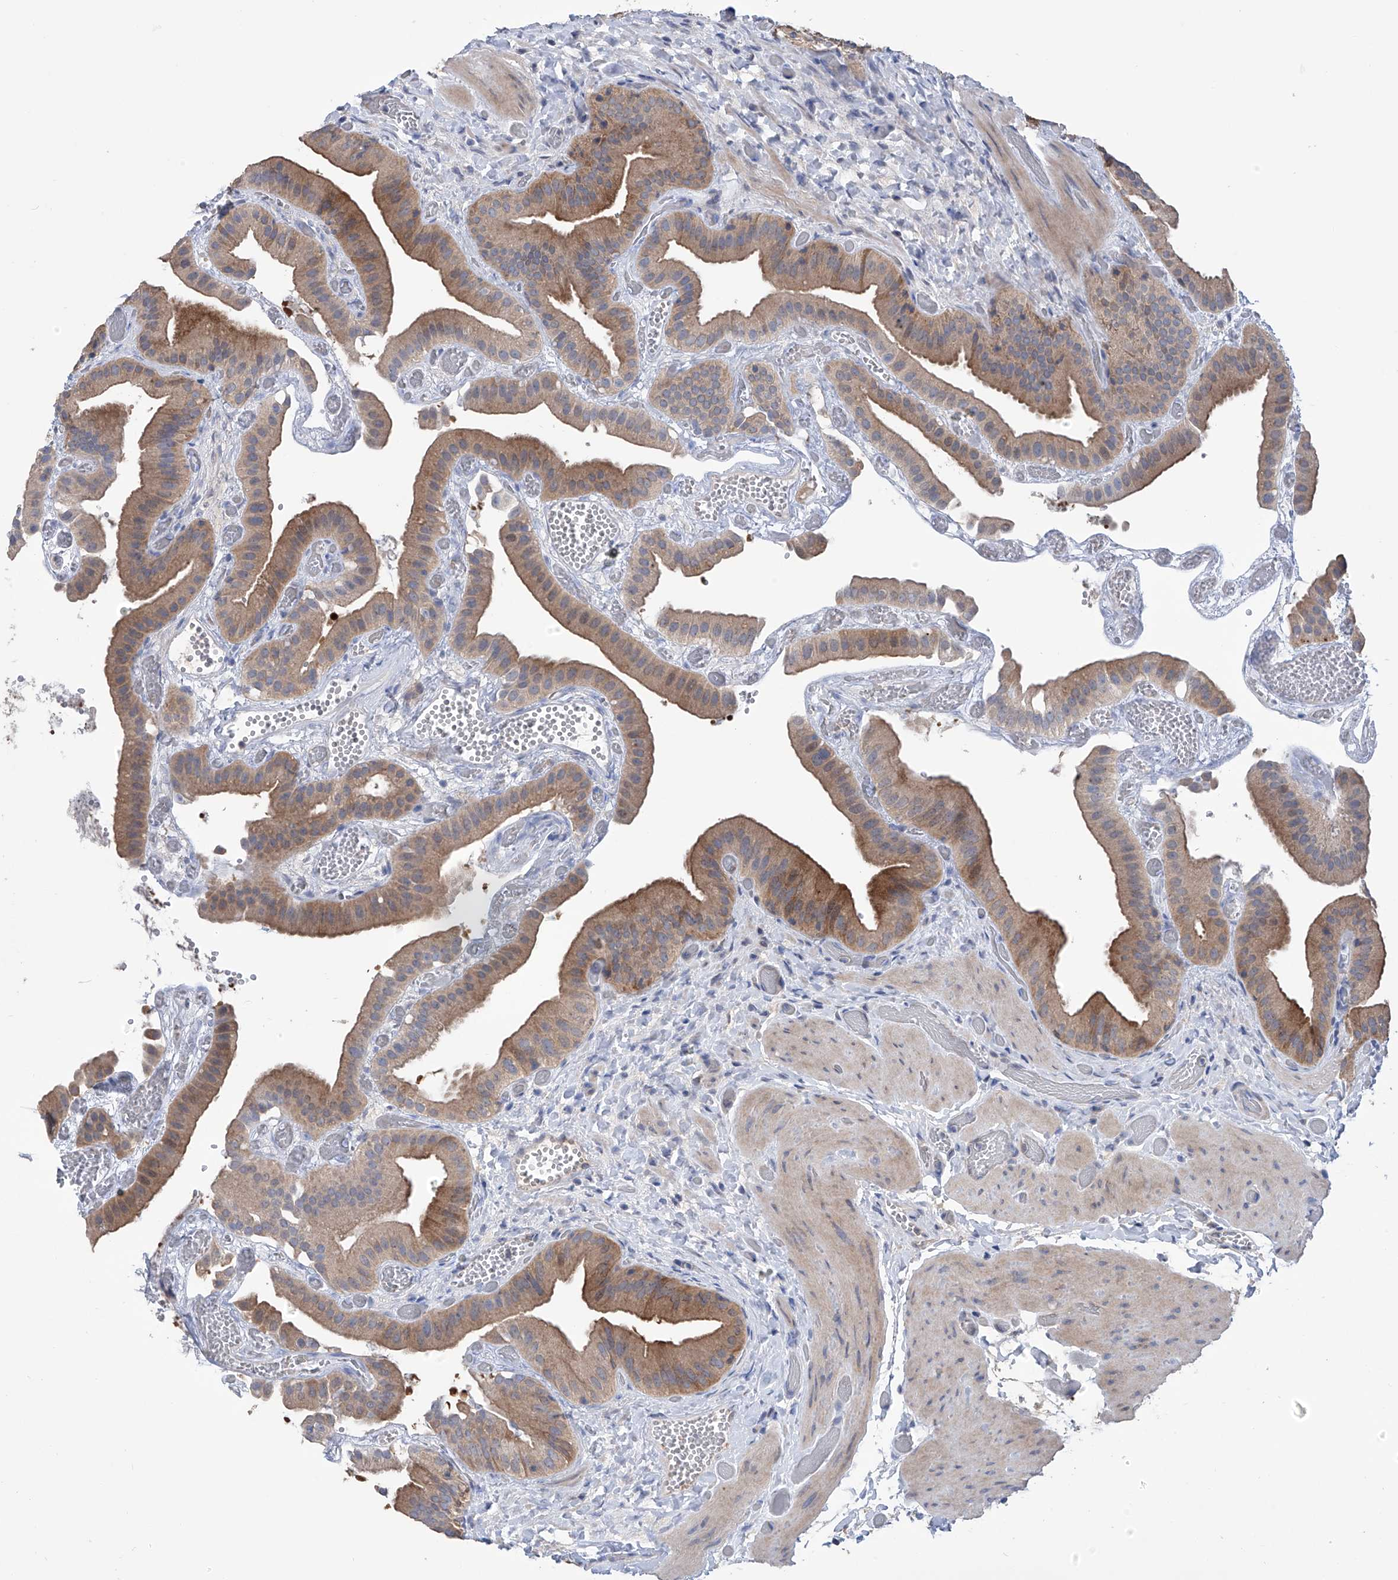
{"staining": {"intensity": "strong", "quantity": "25%-75%", "location": "cytoplasmic/membranous"}, "tissue": "gallbladder", "cell_type": "Glandular cells", "image_type": "normal", "snomed": [{"axis": "morphology", "description": "Normal tissue, NOS"}, {"axis": "topography", "description": "Gallbladder"}], "caption": "Strong cytoplasmic/membranous staining for a protein is appreciated in about 25%-75% of glandular cells of benign gallbladder using IHC.", "gene": "NUDT17", "patient": {"sex": "female", "age": 64}}